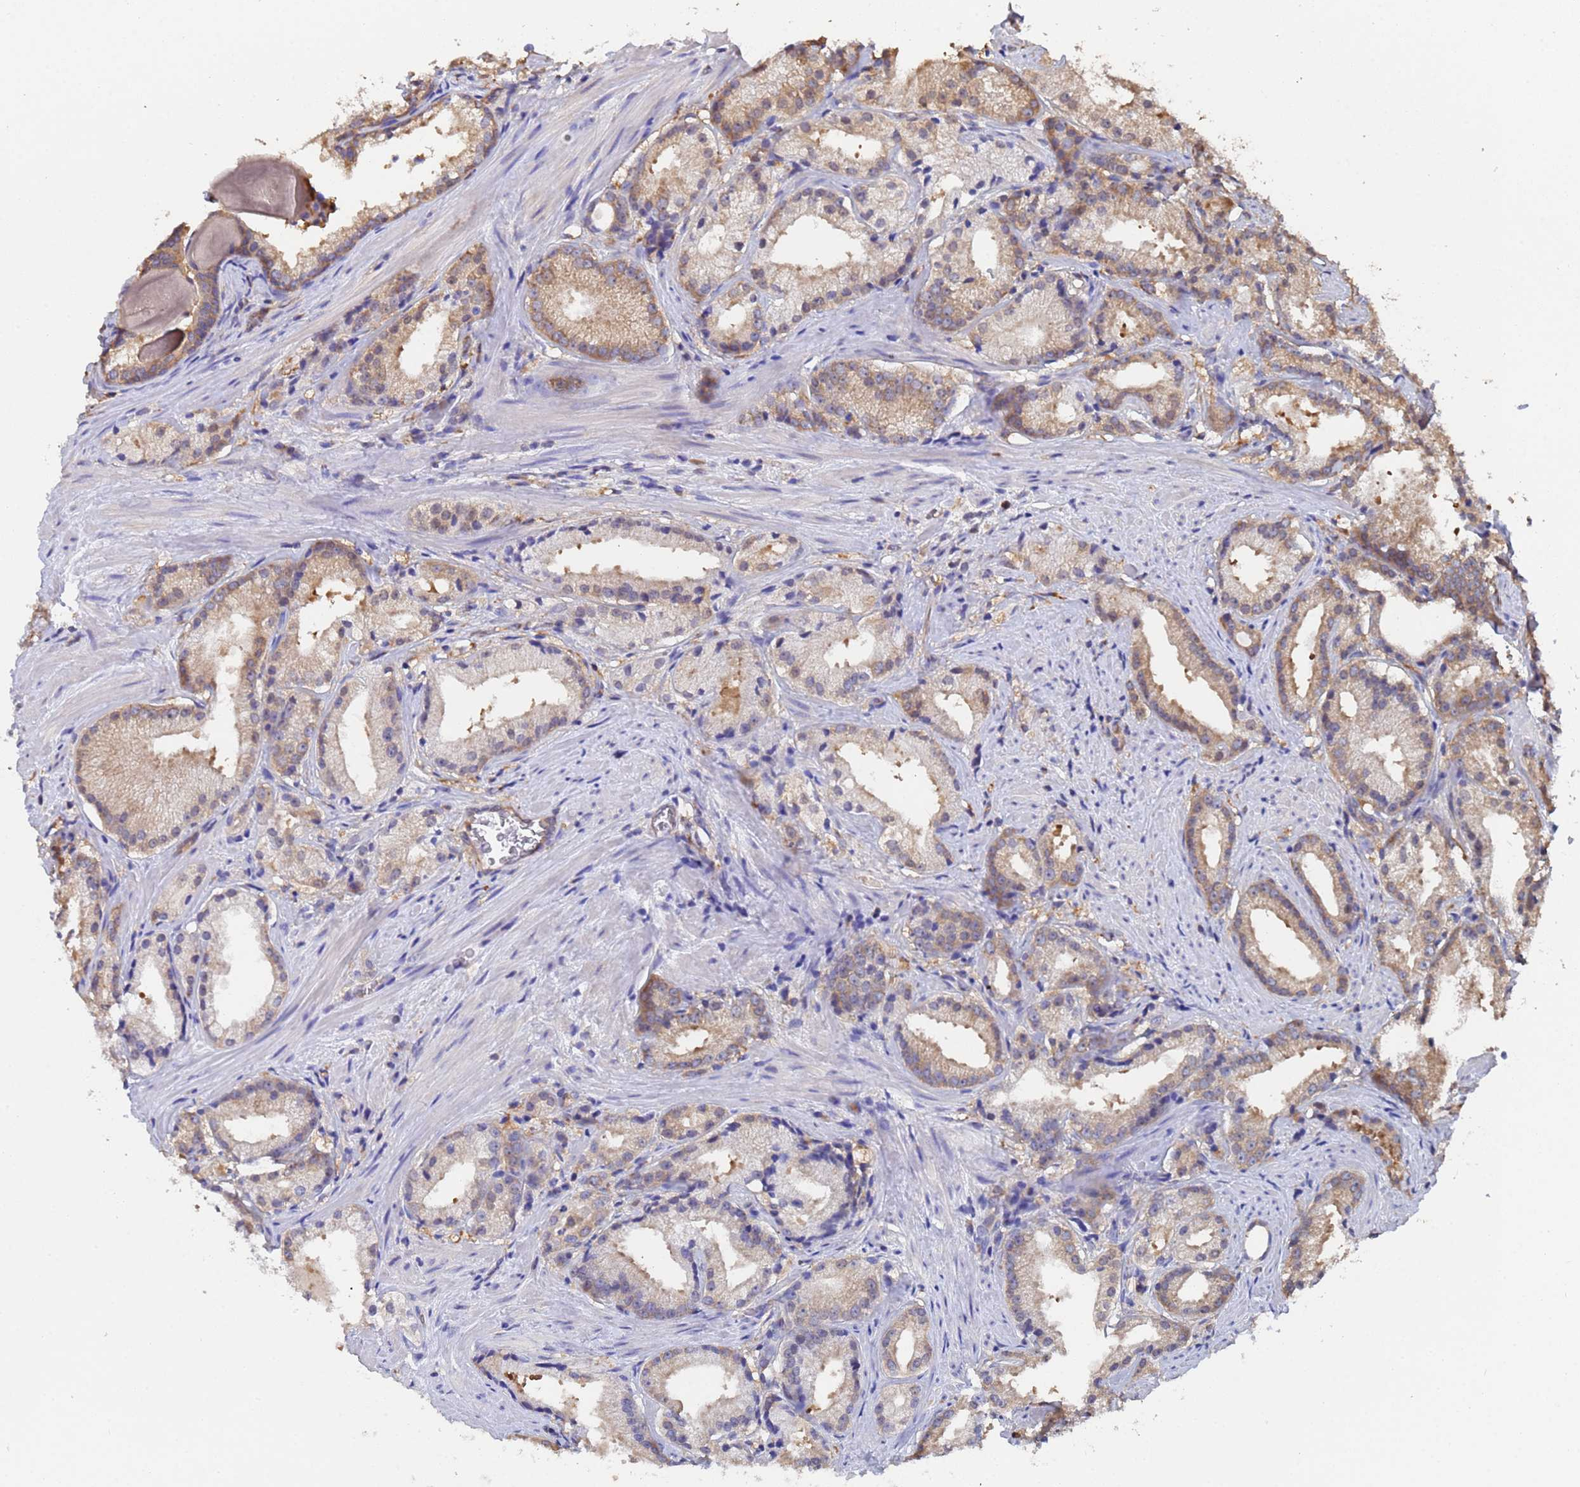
{"staining": {"intensity": "moderate", "quantity": "25%-75%", "location": "cytoplasmic/membranous"}, "tissue": "prostate cancer", "cell_type": "Tumor cells", "image_type": "cancer", "snomed": [{"axis": "morphology", "description": "Adenocarcinoma, Low grade"}, {"axis": "topography", "description": "Prostate"}], "caption": "Moderate cytoplasmic/membranous positivity for a protein is present in approximately 25%-75% of tumor cells of low-grade adenocarcinoma (prostate) using IHC.", "gene": "FAM25A", "patient": {"sex": "male", "age": 57}}